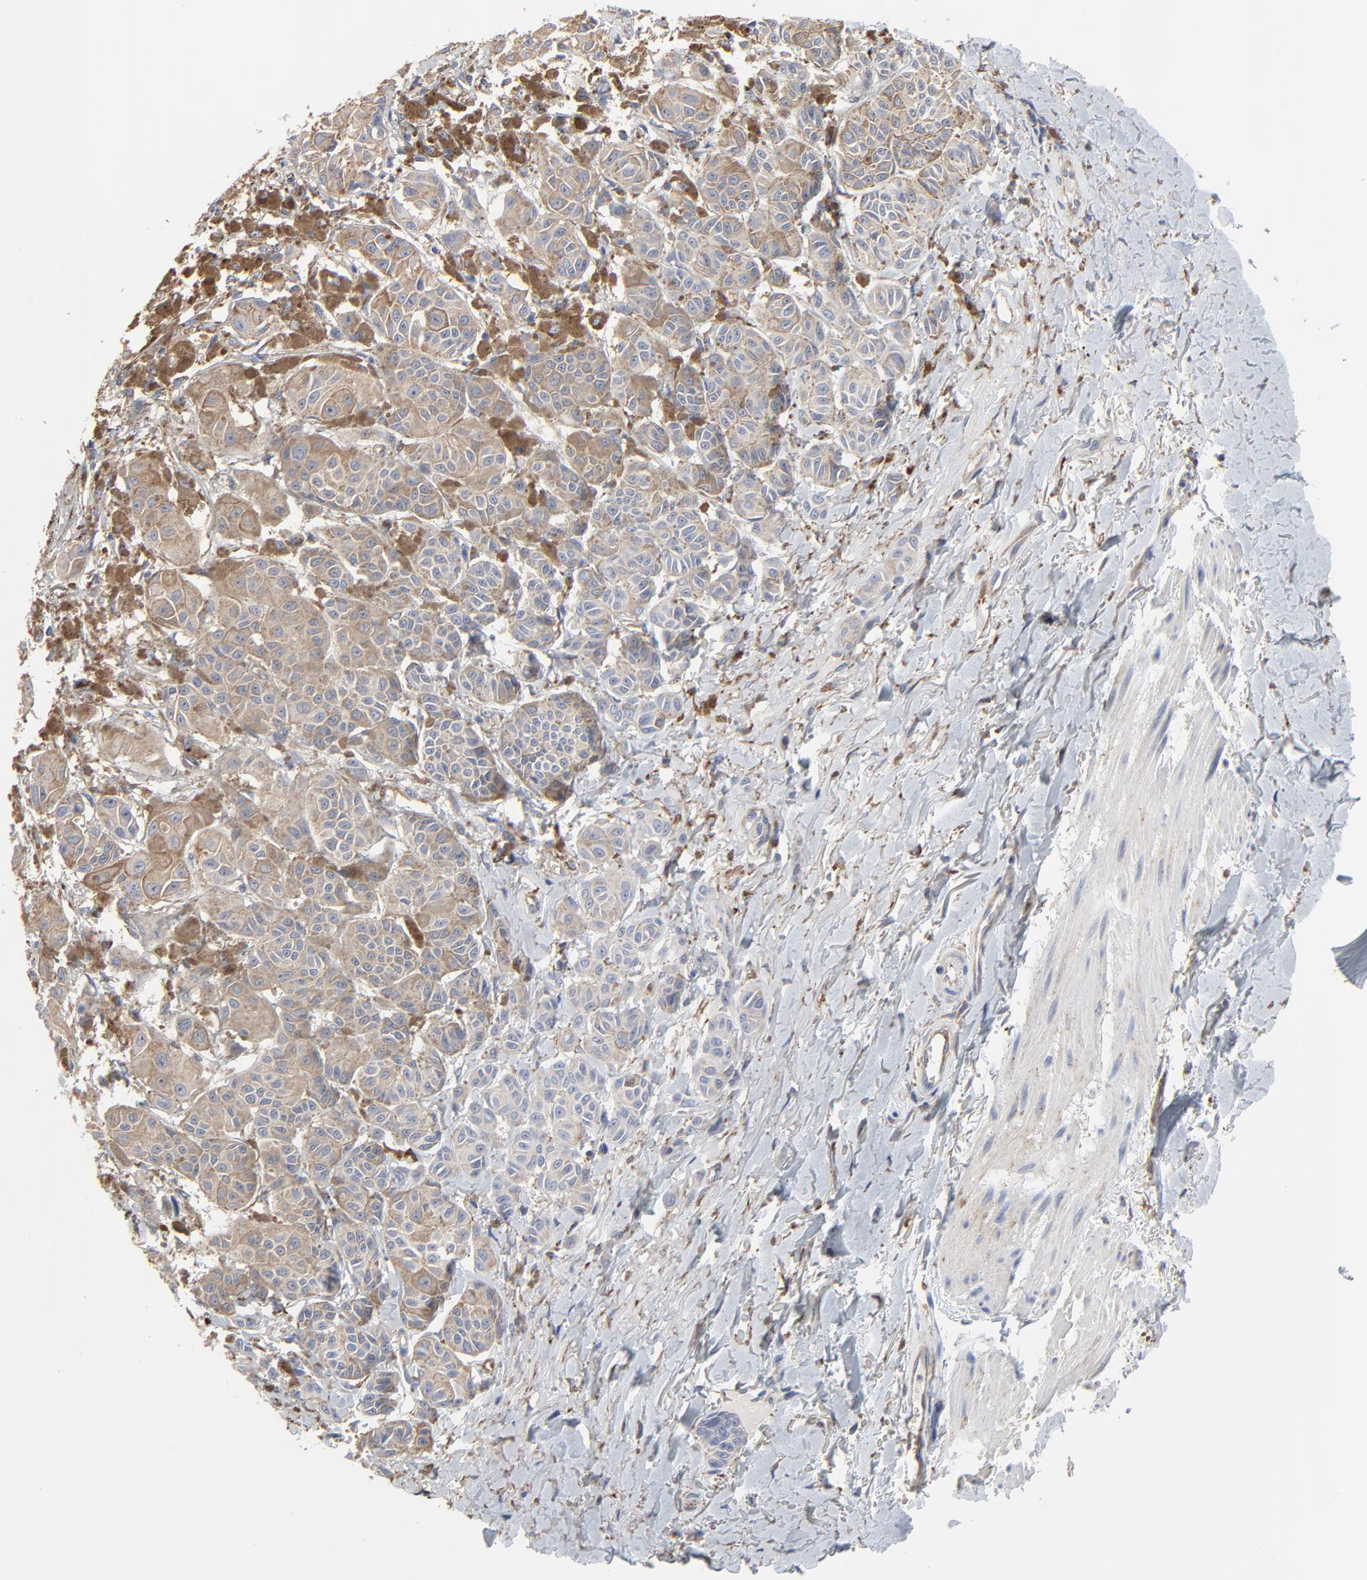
{"staining": {"intensity": "moderate", "quantity": ">75%", "location": "cytoplasmic/membranous"}, "tissue": "melanoma", "cell_type": "Tumor cells", "image_type": "cancer", "snomed": [{"axis": "morphology", "description": "Malignant melanoma, NOS"}, {"axis": "topography", "description": "Skin"}], "caption": "Immunohistochemistry of malignant melanoma reveals medium levels of moderate cytoplasmic/membranous expression in approximately >75% of tumor cells.", "gene": "NXF3", "patient": {"sex": "male", "age": 76}}